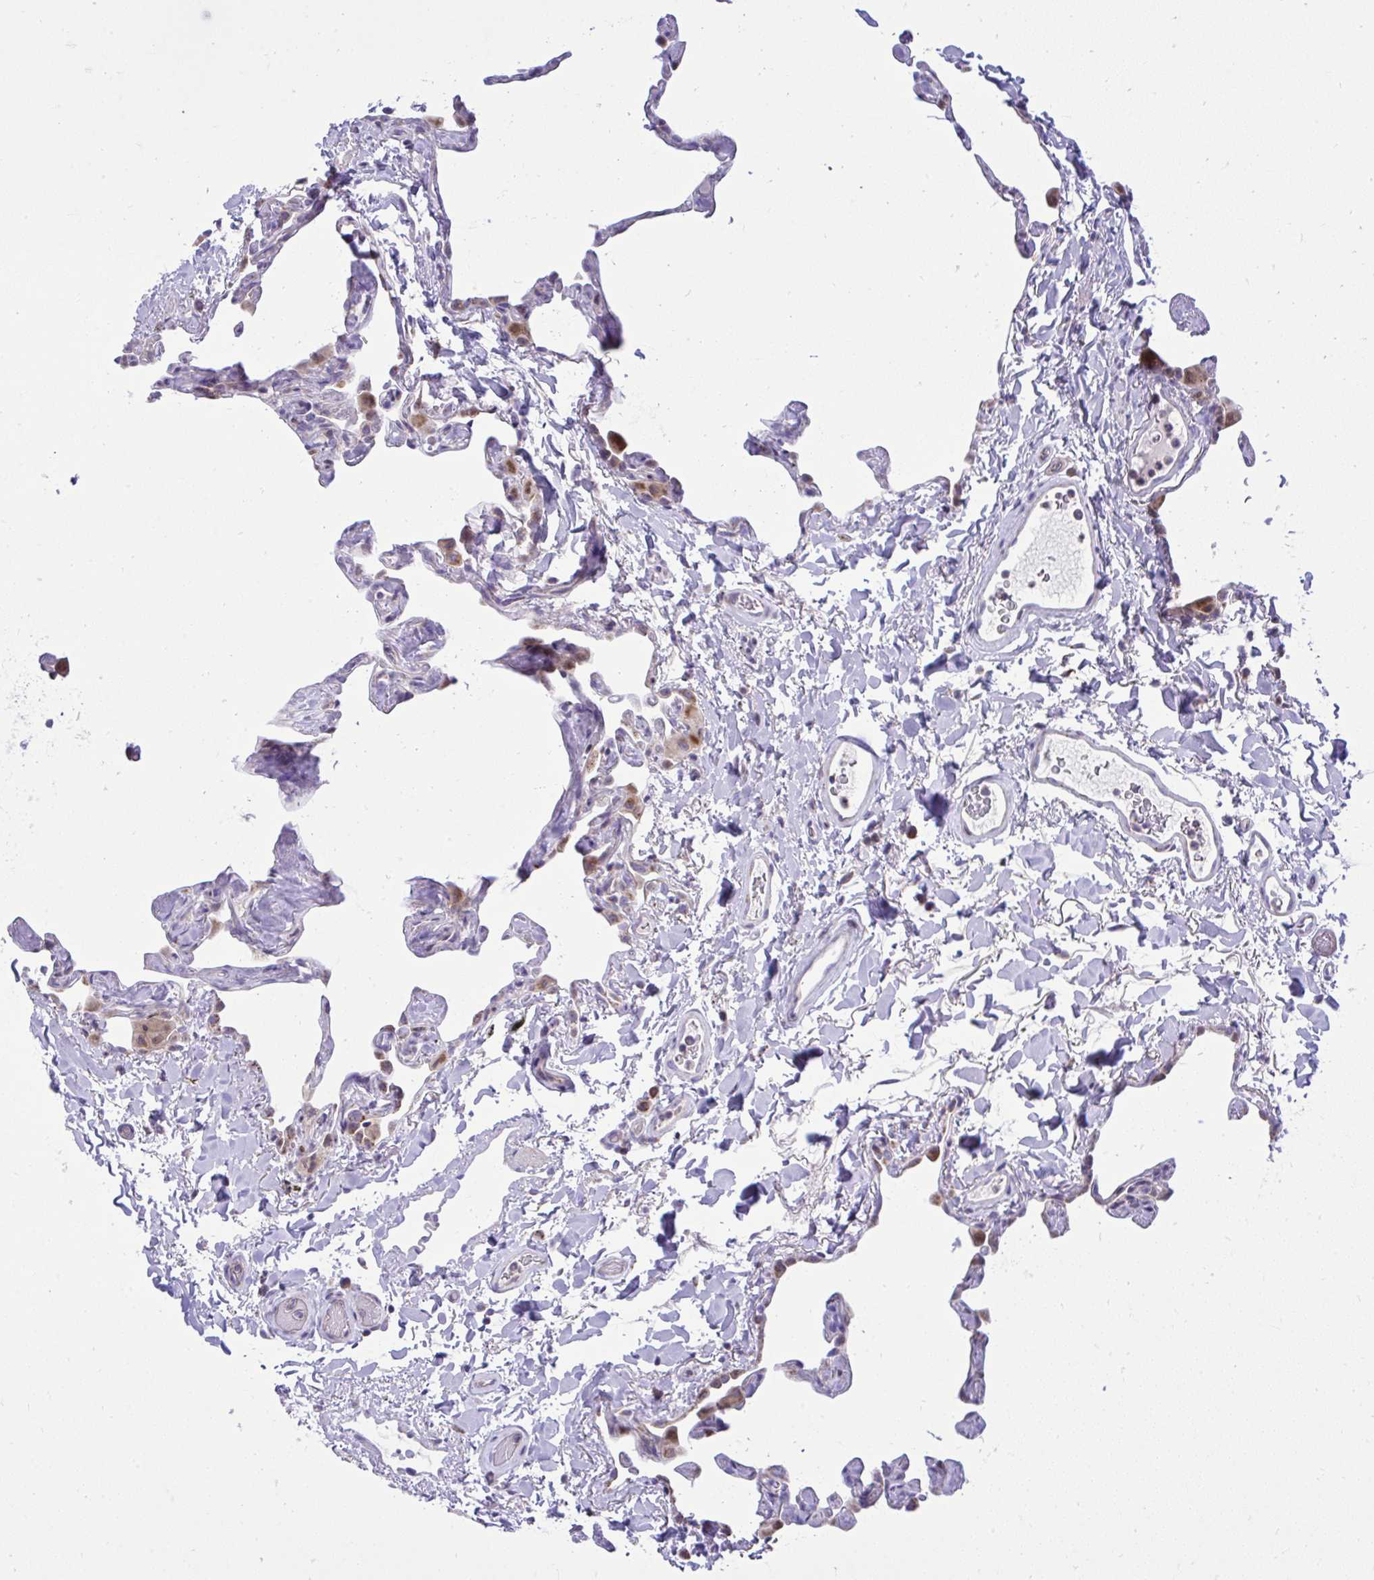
{"staining": {"intensity": "negative", "quantity": "none", "location": "none"}, "tissue": "lung", "cell_type": "Alveolar cells", "image_type": "normal", "snomed": [{"axis": "morphology", "description": "Normal tissue, NOS"}, {"axis": "topography", "description": "Lung"}], "caption": "An immunohistochemistry (IHC) histopathology image of benign lung is shown. There is no staining in alveolar cells of lung.", "gene": "GPRIN3", "patient": {"sex": "male", "age": 65}}